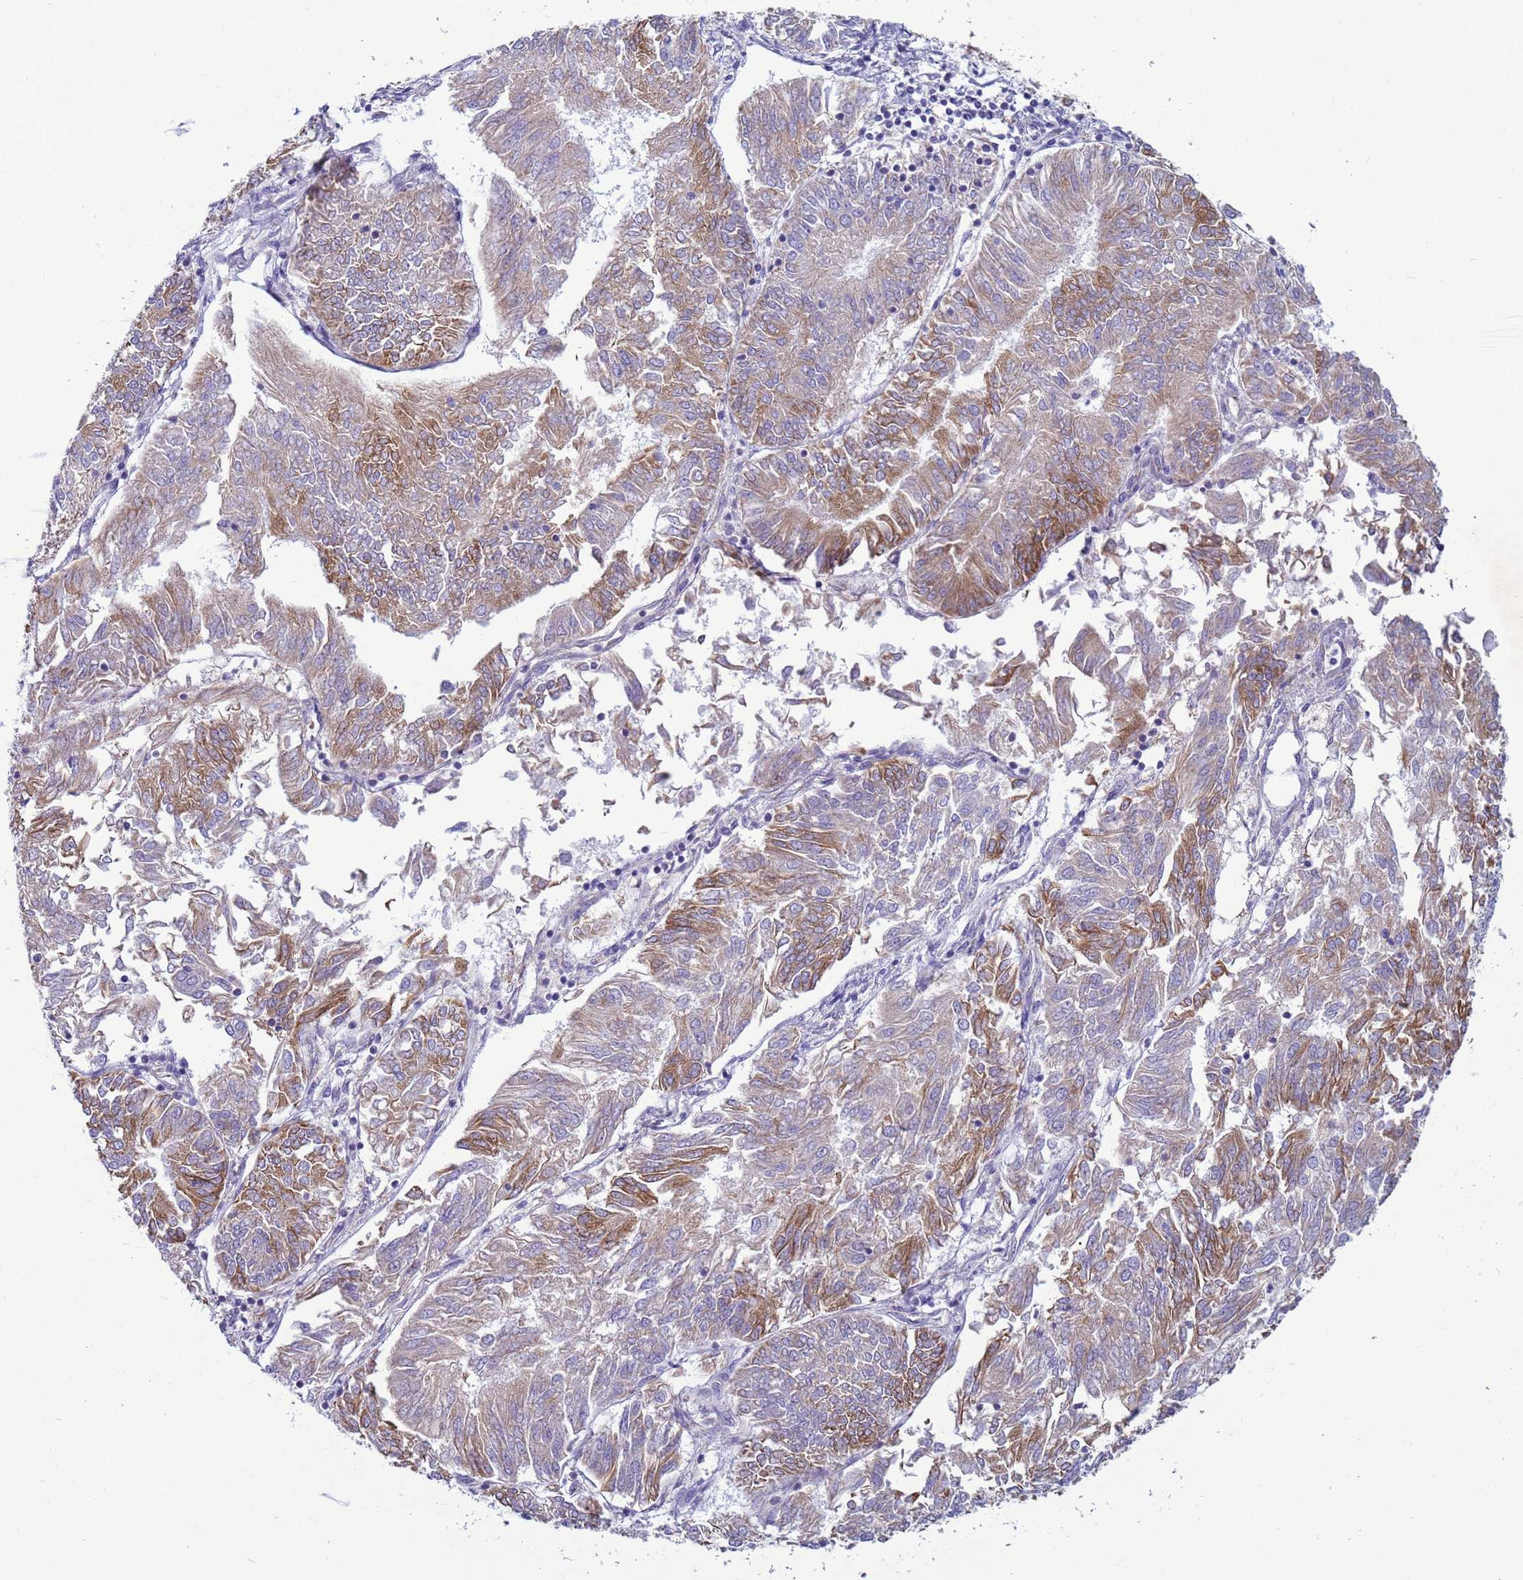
{"staining": {"intensity": "moderate", "quantity": "<25%", "location": "cytoplasmic/membranous"}, "tissue": "endometrial cancer", "cell_type": "Tumor cells", "image_type": "cancer", "snomed": [{"axis": "morphology", "description": "Adenocarcinoma, NOS"}, {"axis": "topography", "description": "Endometrium"}], "caption": "DAB immunohistochemical staining of human adenocarcinoma (endometrial) demonstrates moderate cytoplasmic/membranous protein positivity in about <25% of tumor cells.", "gene": "ABHD17B", "patient": {"sex": "female", "age": 58}}